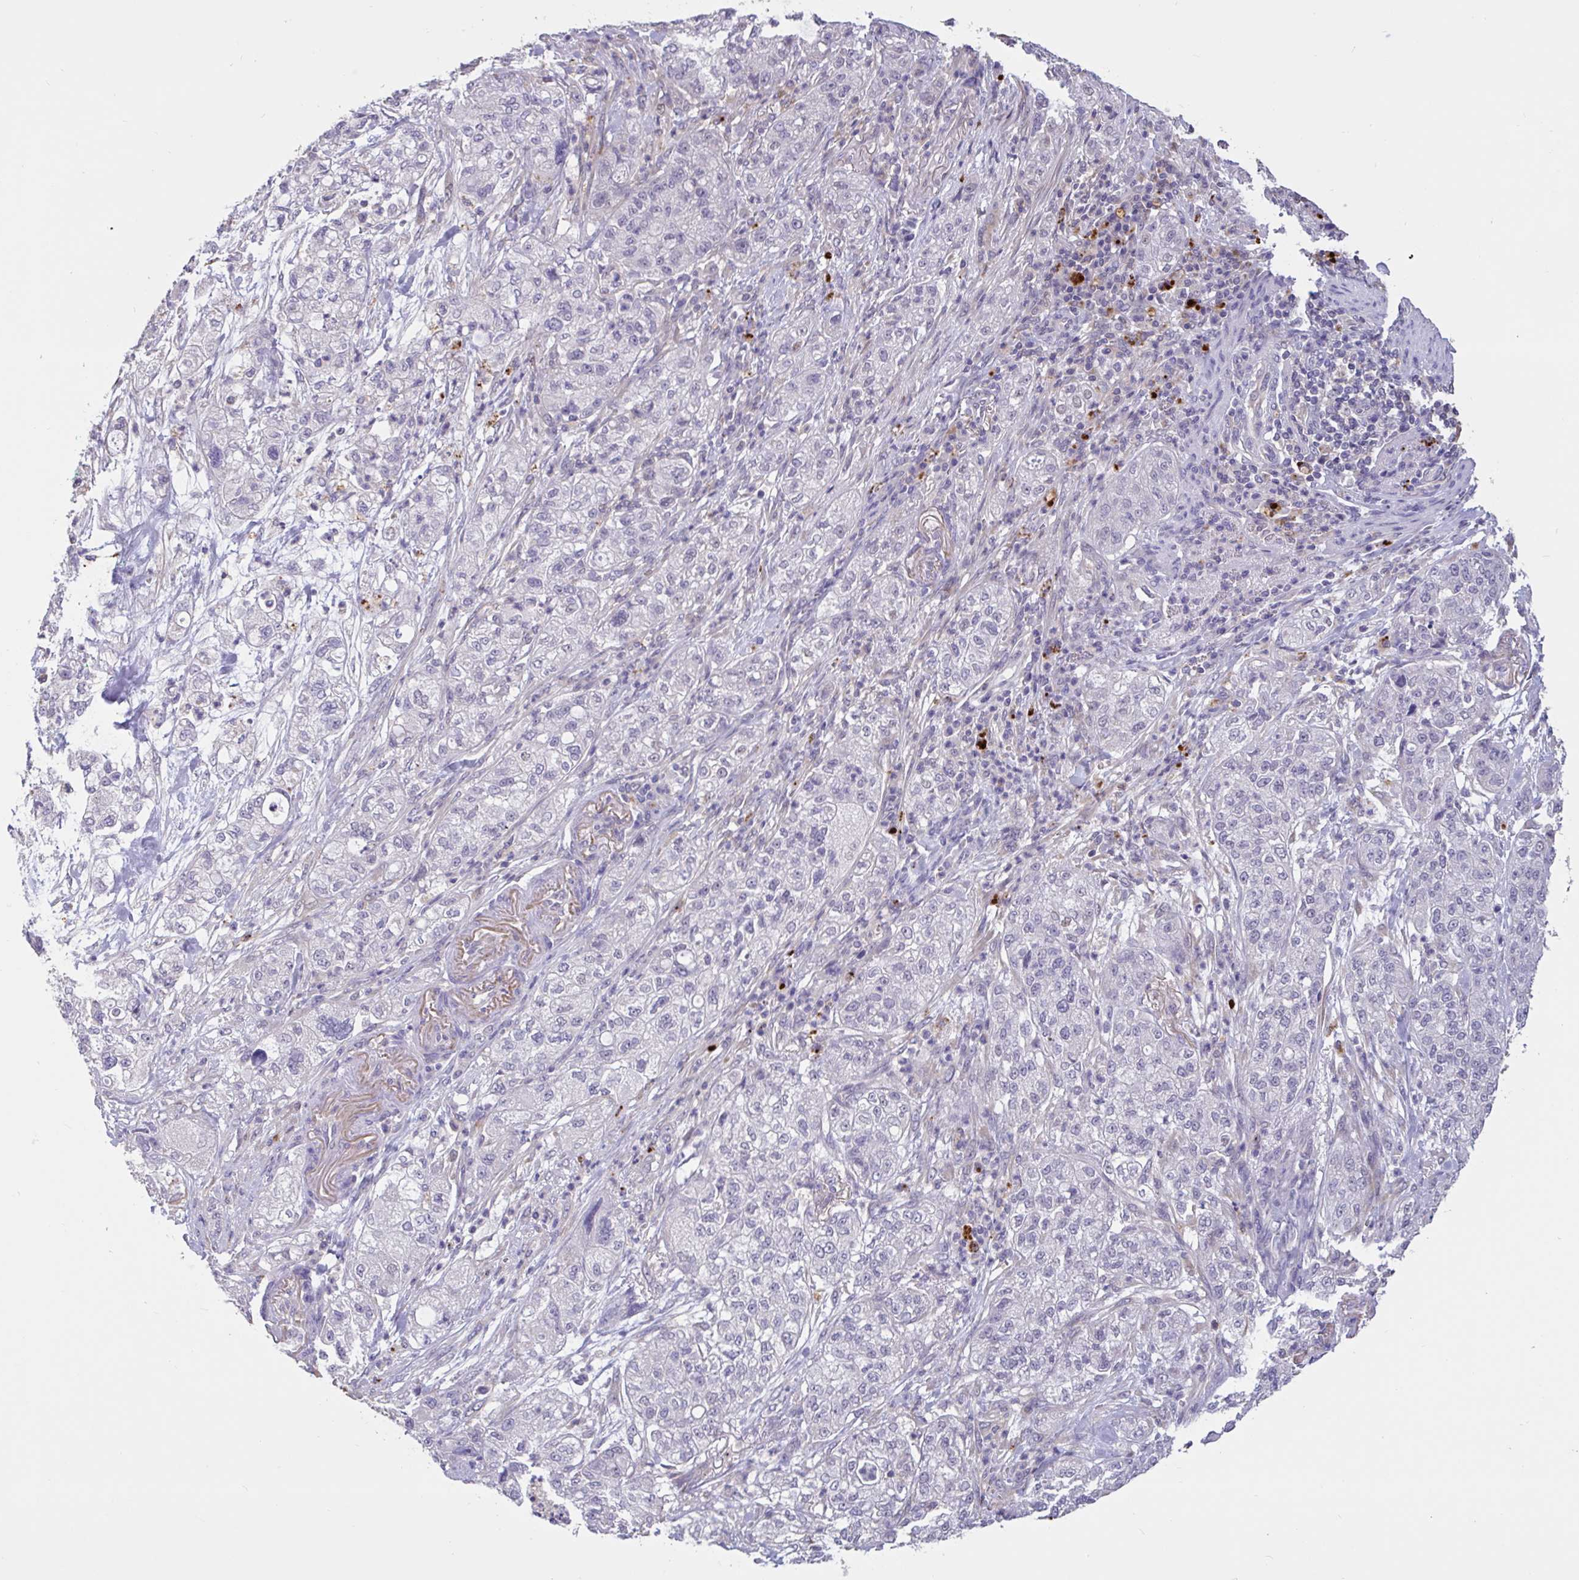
{"staining": {"intensity": "negative", "quantity": "none", "location": "none"}, "tissue": "pancreatic cancer", "cell_type": "Tumor cells", "image_type": "cancer", "snomed": [{"axis": "morphology", "description": "Adenocarcinoma, NOS"}, {"axis": "topography", "description": "Pancreas"}], "caption": "Histopathology image shows no protein staining in tumor cells of adenocarcinoma (pancreatic) tissue. (DAB (3,3'-diaminobenzidine) IHC with hematoxylin counter stain).", "gene": "DDX39A", "patient": {"sex": "female", "age": 78}}